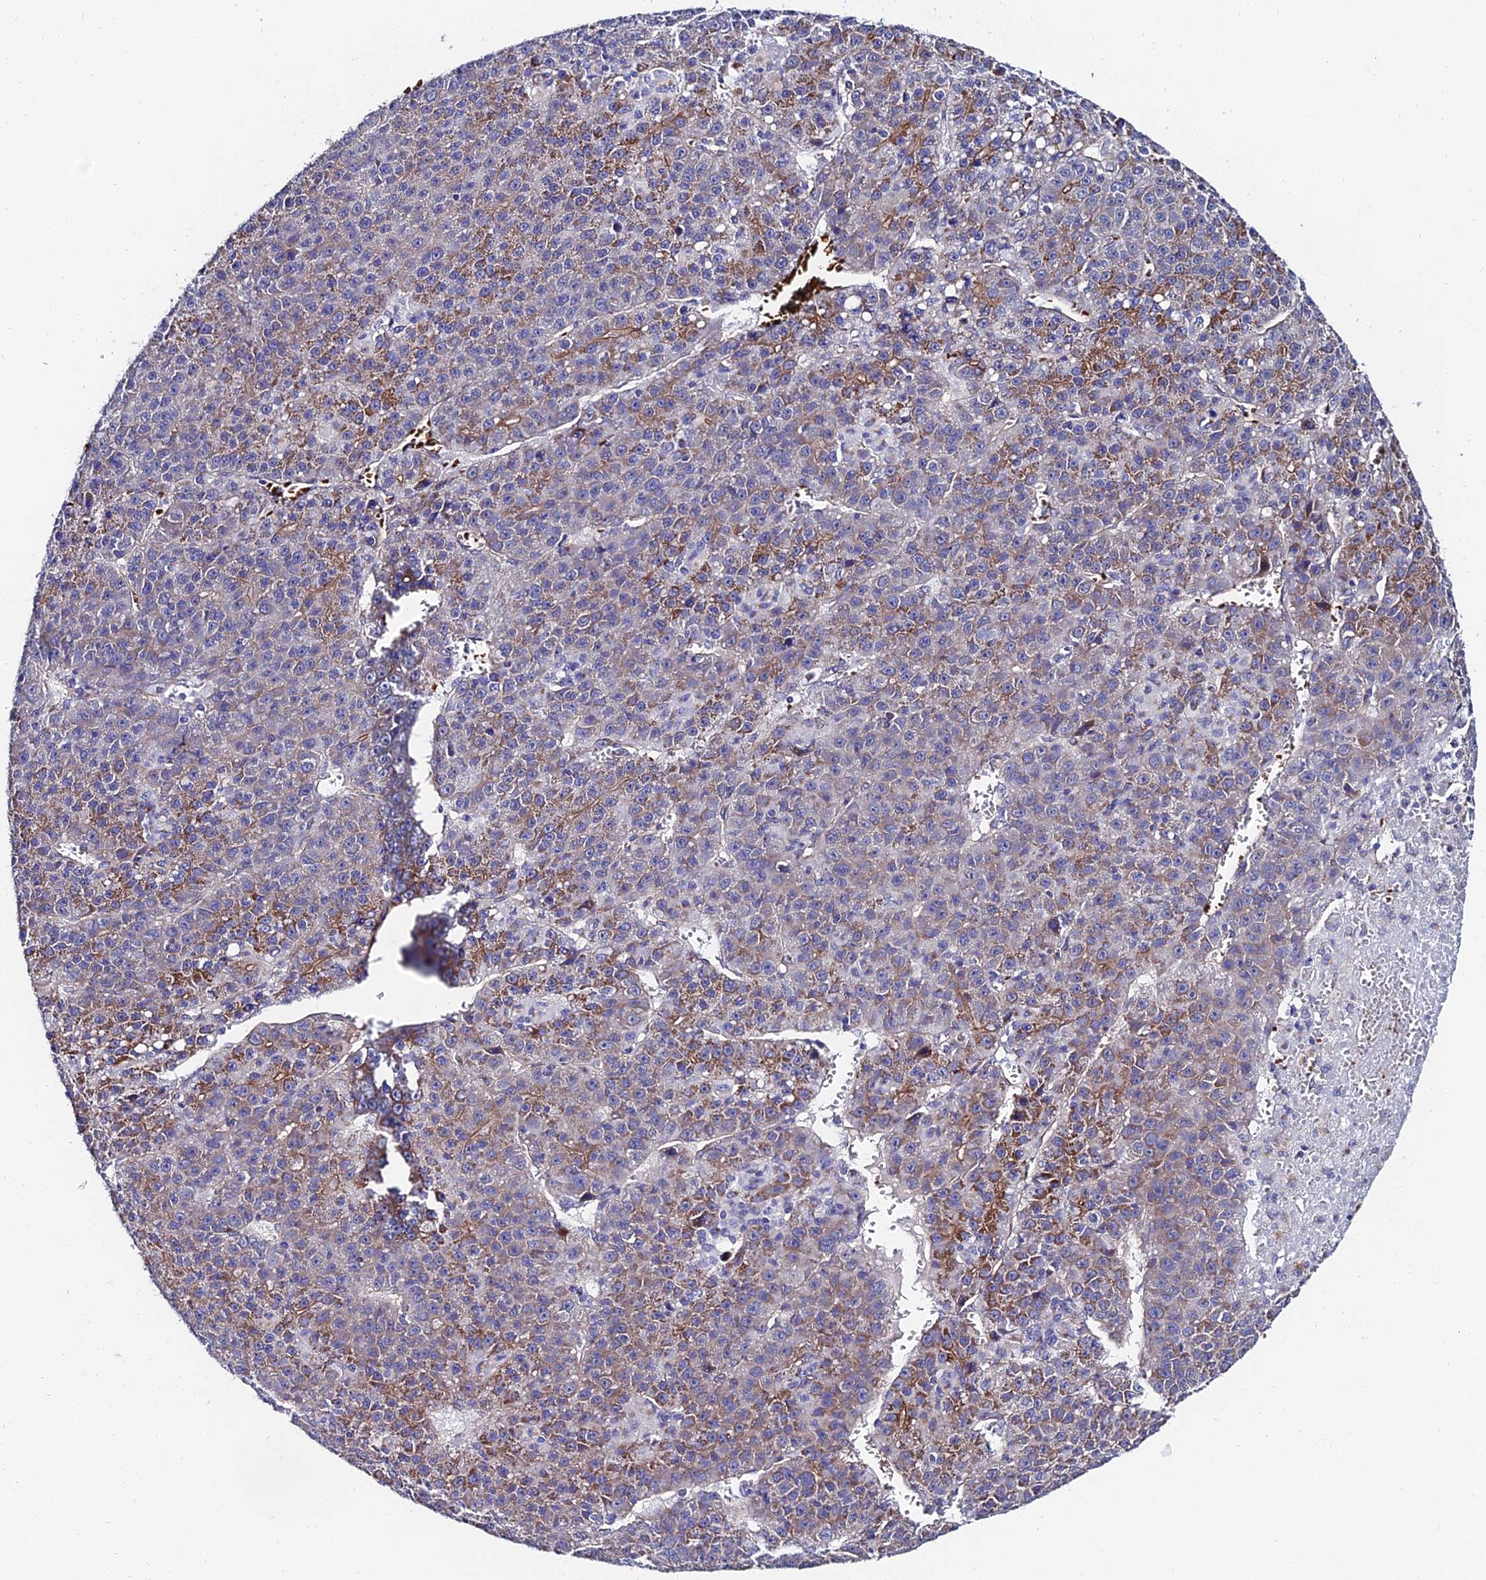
{"staining": {"intensity": "moderate", "quantity": "<25%", "location": "cytoplasmic/membranous"}, "tissue": "liver cancer", "cell_type": "Tumor cells", "image_type": "cancer", "snomed": [{"axis": "morphology", "description": "Carcinoma, Hepatocellular, NOS"}, {"axis": "topography", "description": "Liver"}], "caption": "High-power microscopy captured an immunohistochemistry (IHC) photomicrograph of liver cancer, revealing moderate cytoplasmic/membranous positivity in approximately <25% of tumor cells.", "gene": "ADGRF3", "patient": {"sex": "female", "age": 53}}